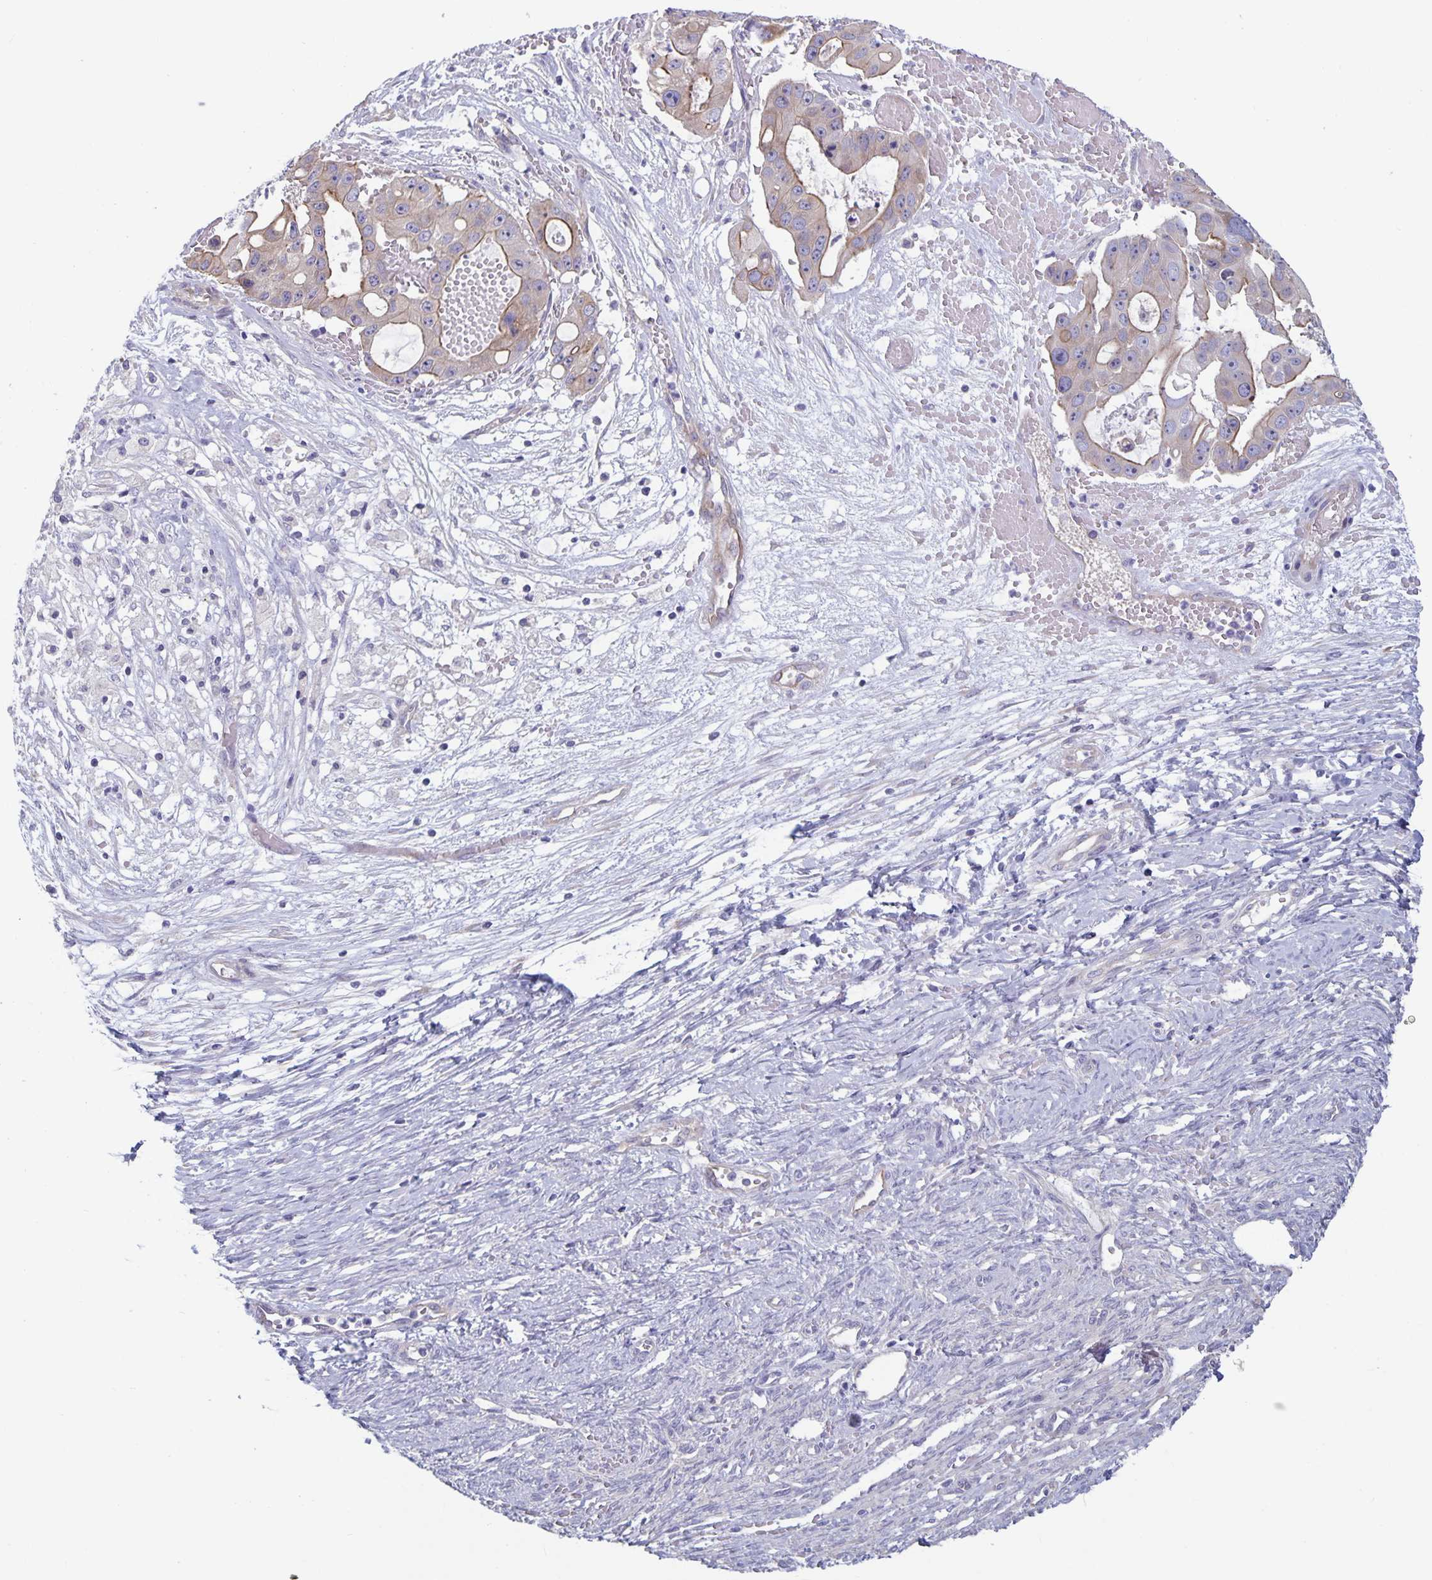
{"staining": {"intensity": "weak", "quantity": "25%-75%", "location": "cytoplasmic/membranous"}, "tissue": "ovarian cancer", "cell_type": "Tumor cells", "image_type": "cancer", "snomed": [{"axis": "morphology", "description": "Cystadenocarcinoma, serous, NOS"}, {"axis": "topography", "description": "Ovary"}], "caption": "DAB (3,3'-diaminobenzidine) immunohistochemical staining of human ovarian cancer (serous cystadenocarcinoma) shows weak cytoplasmic/membranous protein positivity in approximately 25%-75% of tumor cells.", "gene": "PLCB3", "patient": {"sex": "female", "age": 56}}